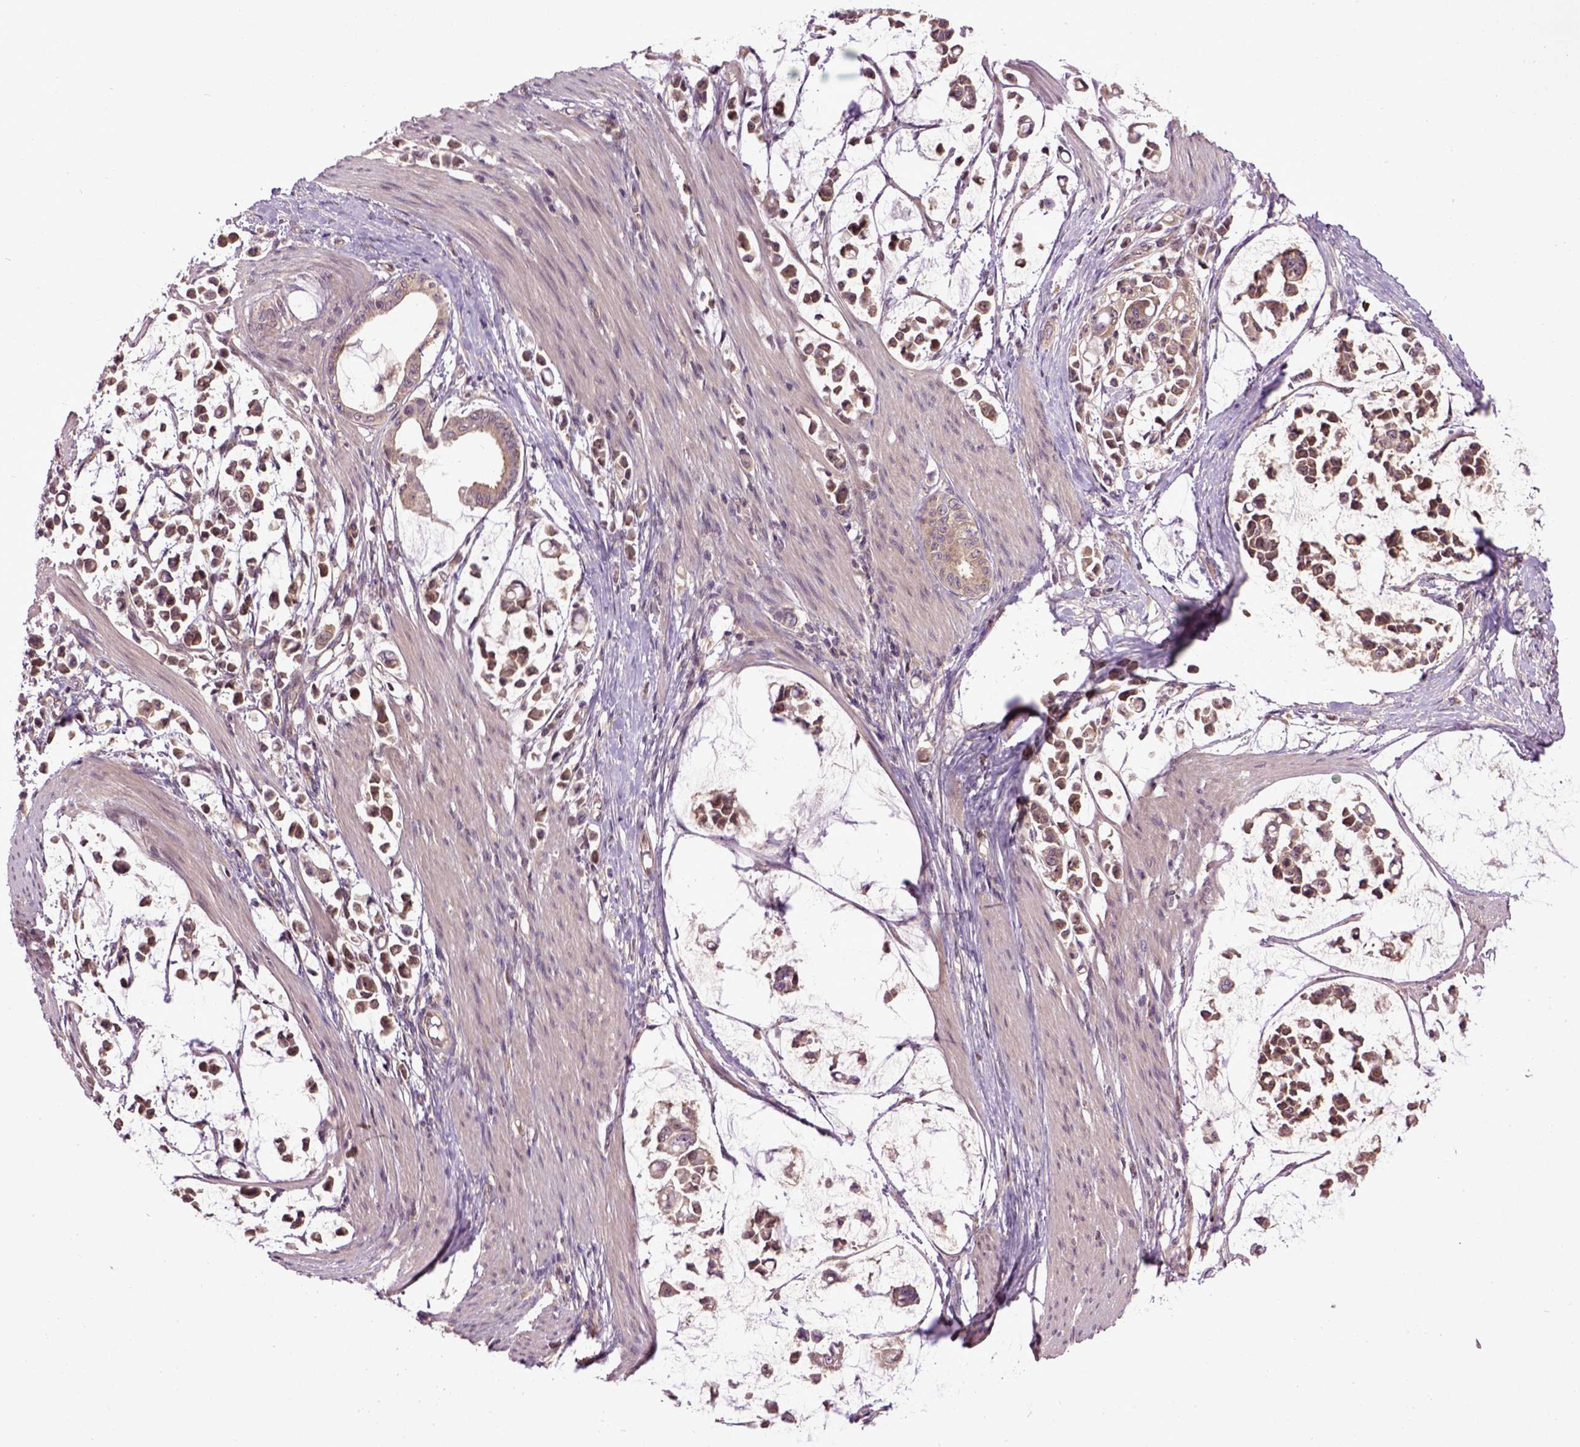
{"staining": {"intensity": "moderate", "quantity": ">75%", "location": "cytoplasmic/membranous"}, "tissue": "stomach cancer", "cell_type": "Tumor cells", "image_type": "cancer", "snomed": [{"axis": "morphology", "description": "Adenocarcinoma, NOS"}, {"axis": "topography", "description": "Stomach"}], "caption": "A high-resolution histopathology image shows immunohistochemistry staining of stomach cancer (adenocarcinoma), which displays moderate cytoplasmic/membranous positivity in about >75% of tumor cells.", "gene": "WDR48", "patient": {"sex": "male", "age": 82}}